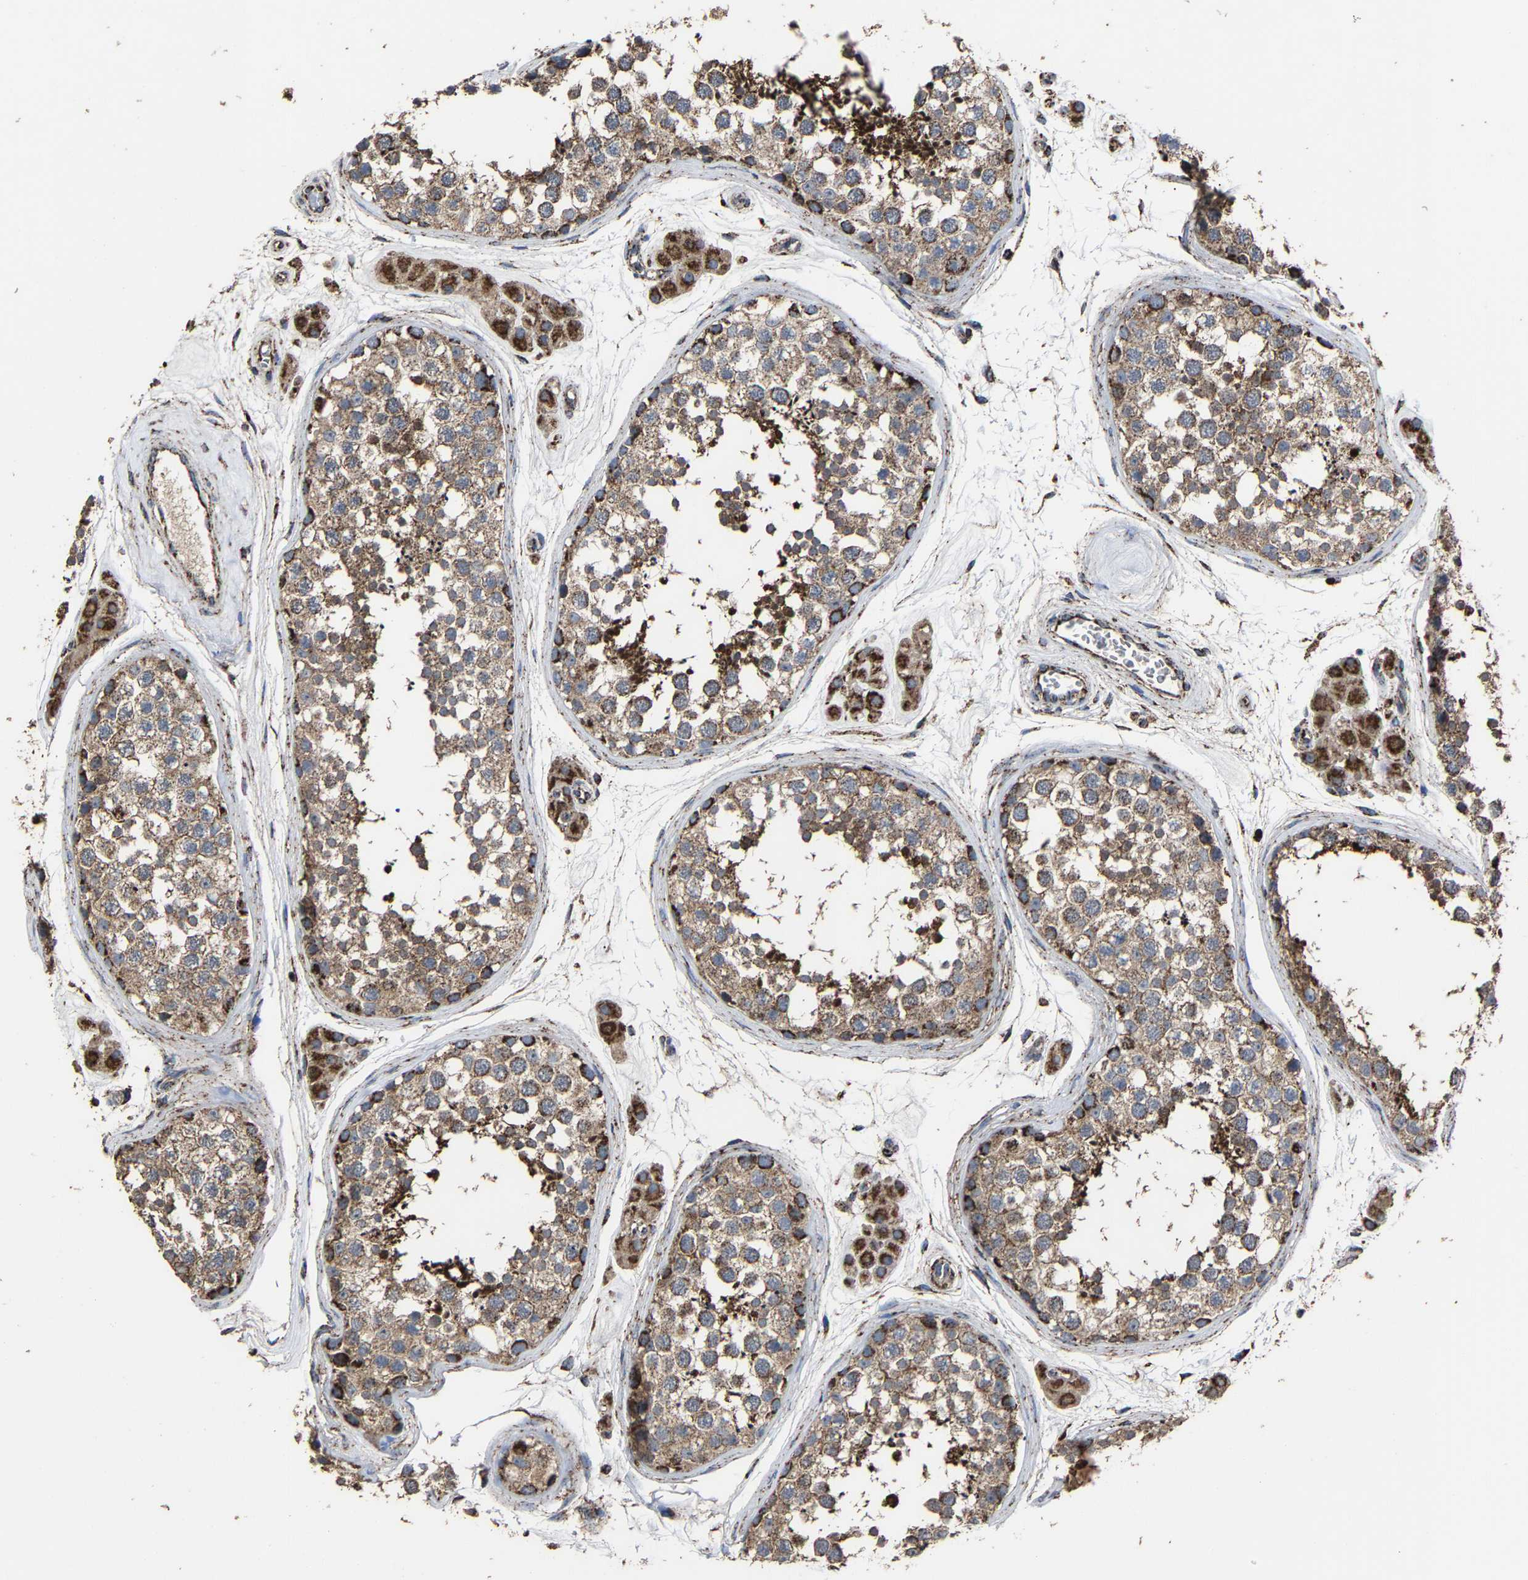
{"staining": {"intensity": "strong", "quantity": "<25%", "location": "cytoplasmic/membranous,nuclear"}, "tissue": "testis", "cell_type": "Cells in seminiferous ducts", "image_type": "normal", "snomed": [{"axis": "morphology", "description": "Normal tissue, NOS"}, {"axis": "topography", "description": "Testis"}], "caption": "Immunohistochemical staining of benign human testis exhibits strong cytoplasmic/membranous,nuclear protein expression in approximately <25% of cells in seminiferous ducts. (DAB IHC with brightfield microscopy, high magnification).", "gene": "NDUFV3", "patient": {"sex": "male", "age": 56}}